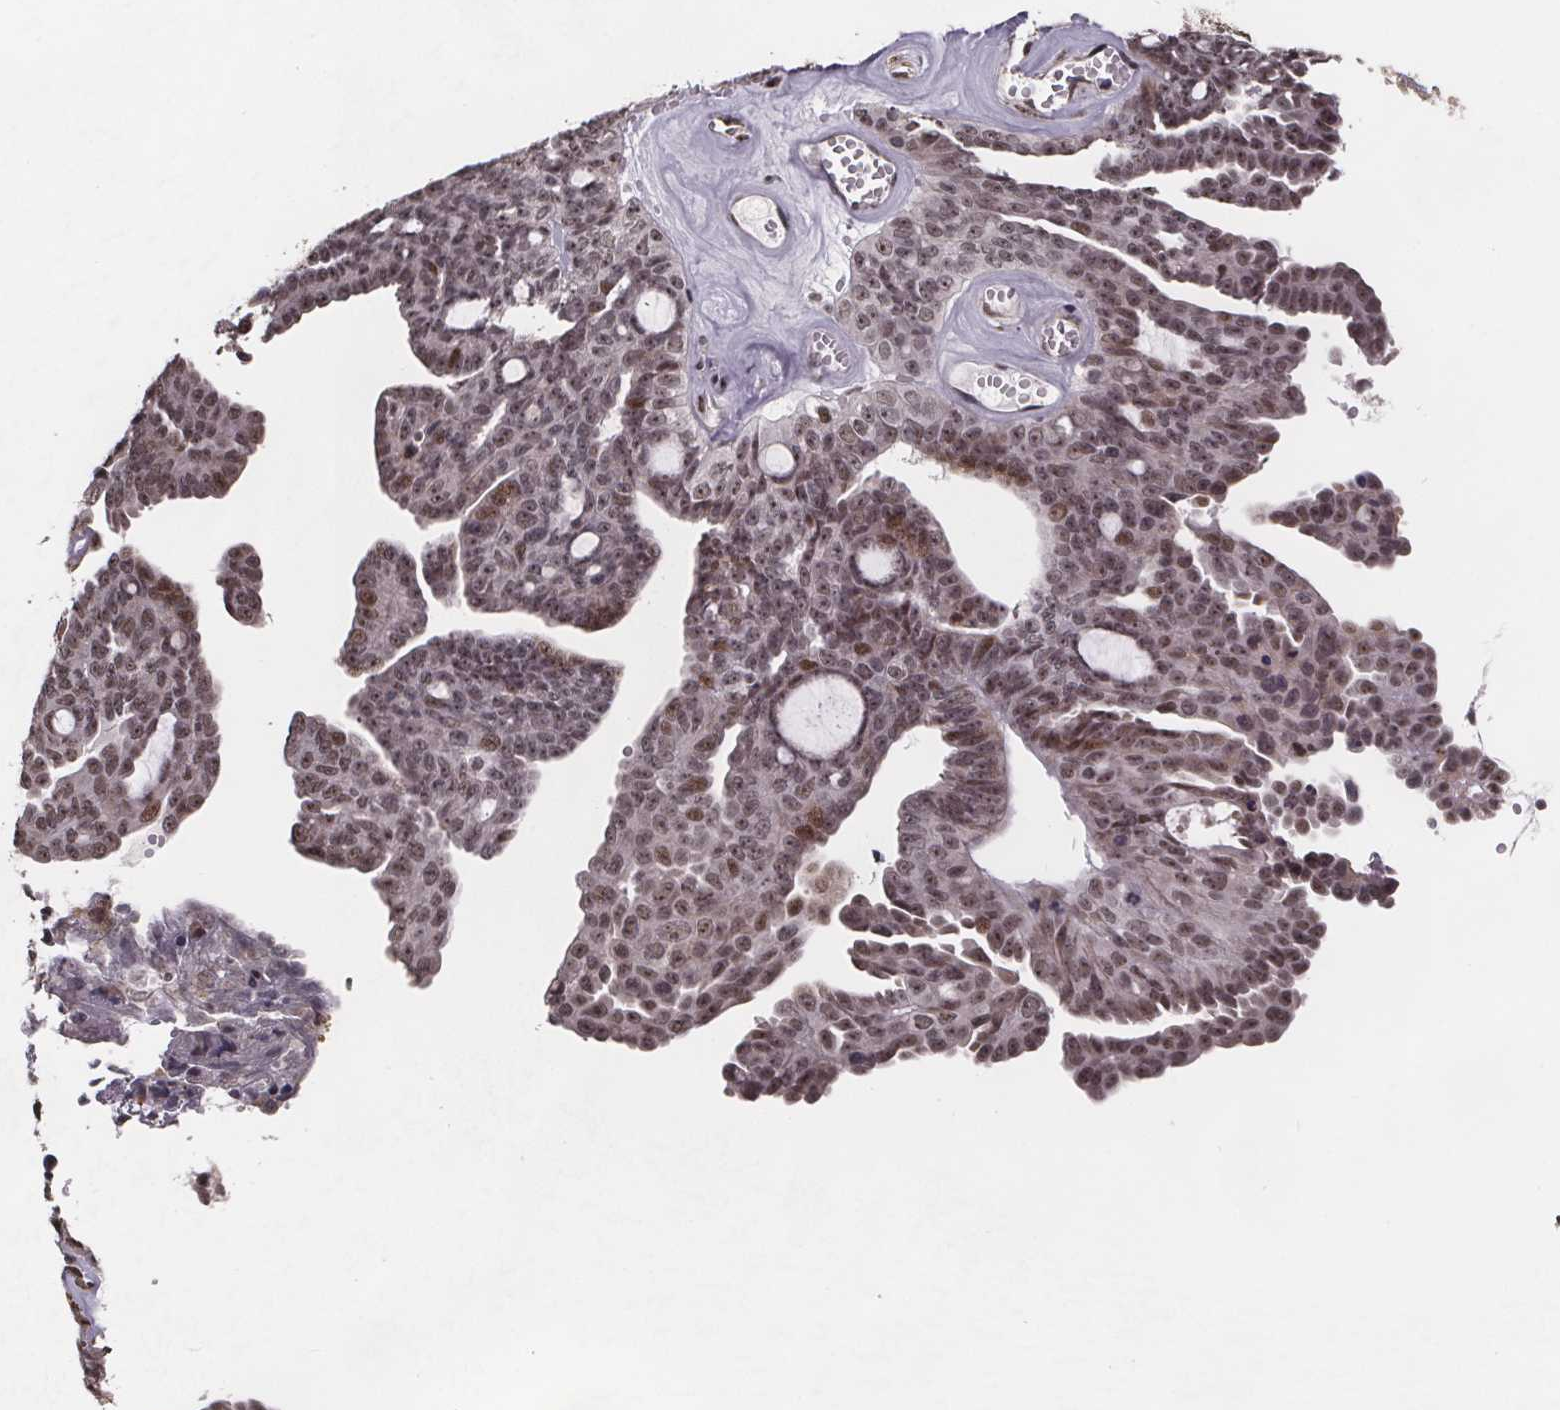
{"staining": {"intensity": "moderate", "quantity": ">75%", "location": "nuclear"}, "tissue": "ovarian cancer", "cell_type": "Tumor cells", "image_type": "cancer", "snomed": [{"axis": "morphology", "description": "Cystadenocarcinoma, serous, NOS"}, {"axis": "topography", "description": "Ovary"}], "caption": "Ovarian cancer (serous cystadenocarcinoma) stained with immunohistochemistry (IHC) displays moderate nuclear expression in about >75% of tumor cells.", "gene": "U2SURP", "patient": {"sex": "female", "age": 71}}